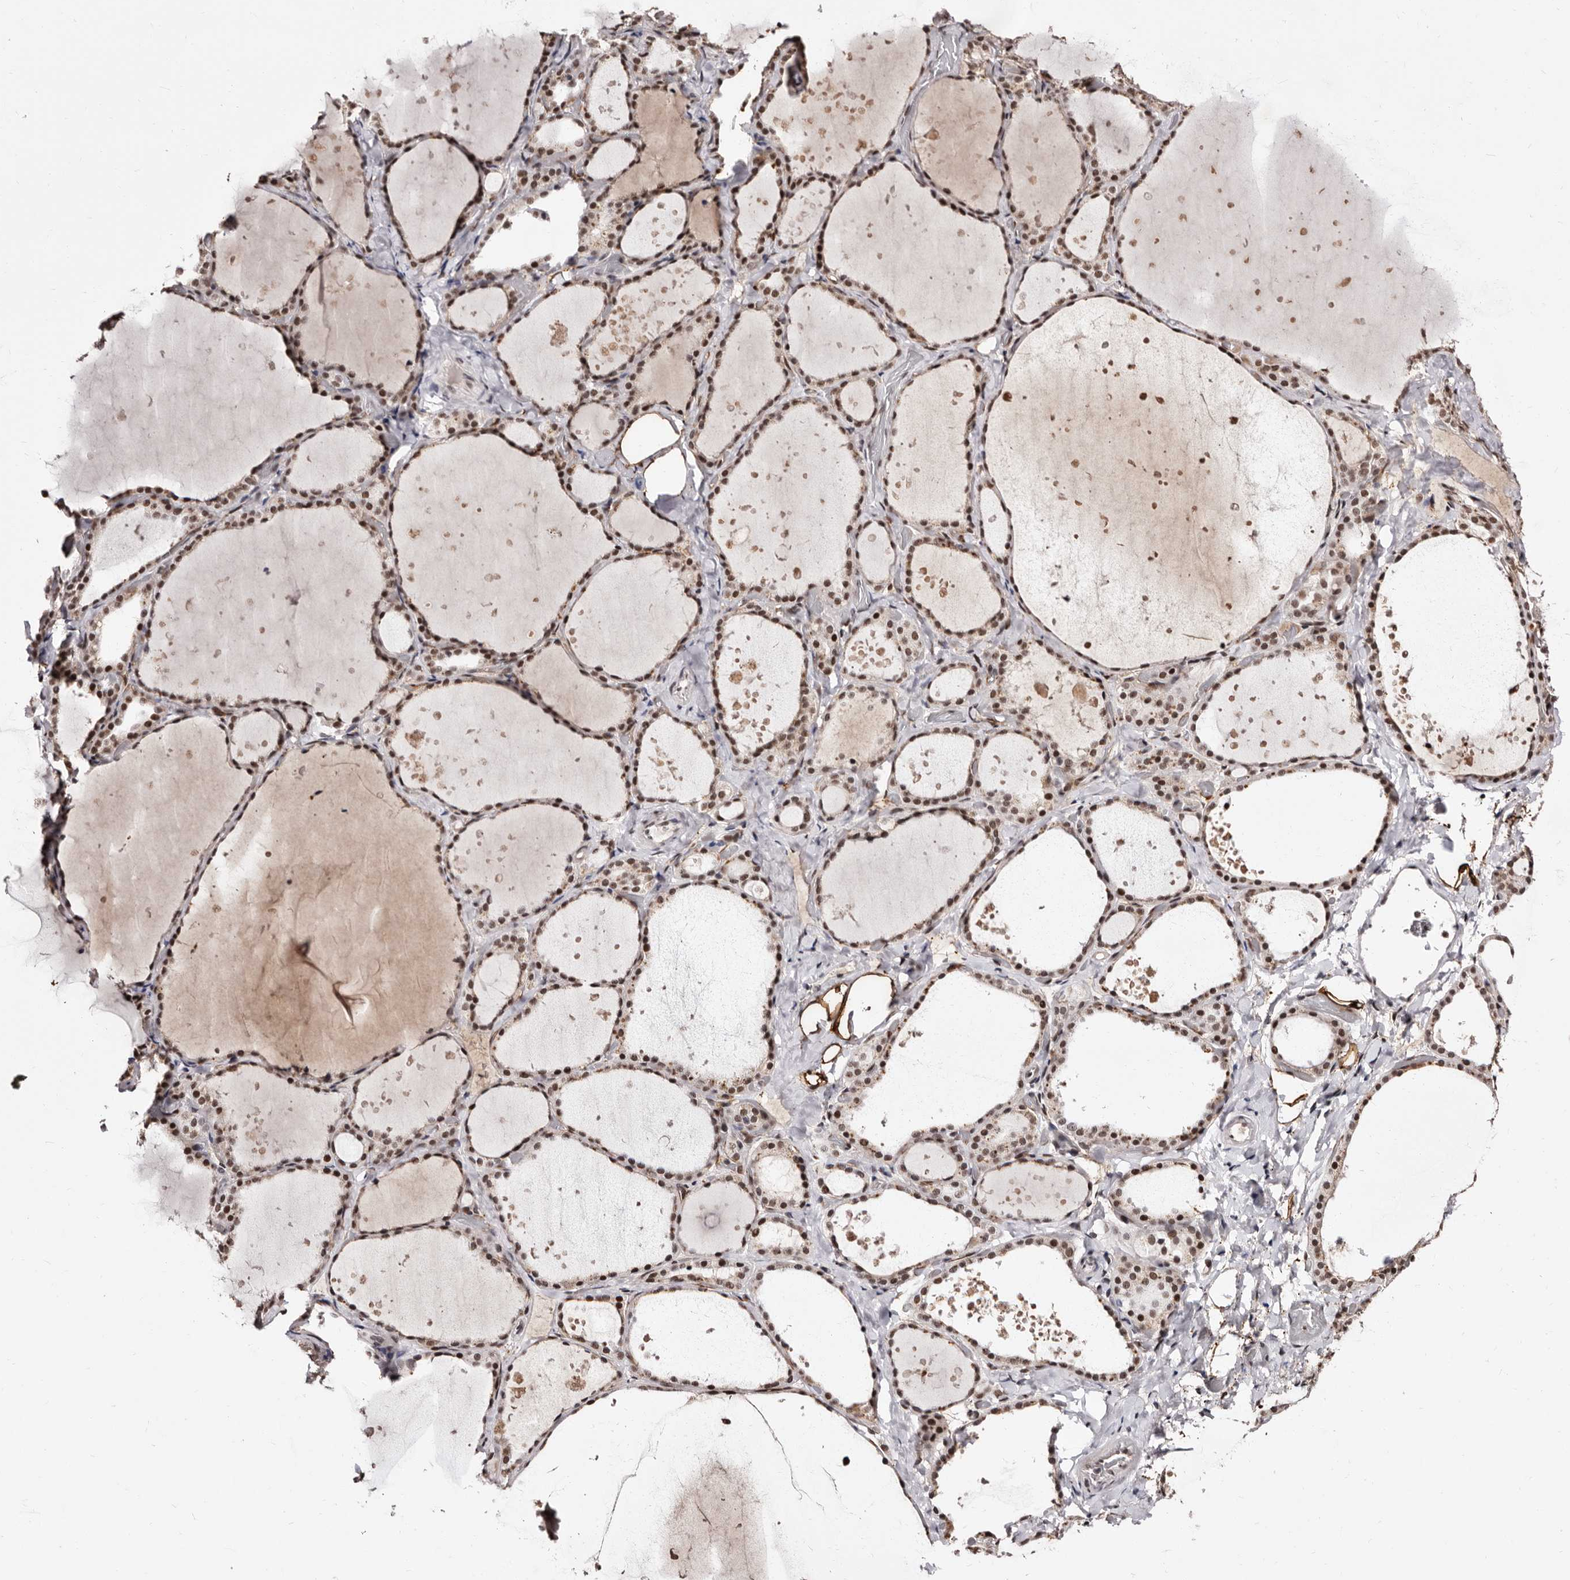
{"staining": {"intensity": "strong", "quantity": ">75%", "location": "nuclear"}, "tissue": "thyroid gland", "cell_type": "Glandular cells", "image_type": "normal", "snomed": [{"axis": "morphology", "description": "Normal tissue, NOS"}, {"axis": "topography", "description": "Thyroid gland"}], "caption": "The histopathology image shows staining of unremarkable thyroid gland, revealing strong nuclear protein expression (brown color) within glandular cells.", "gene": "ANAPC11", "patient": {"sex": "female", "age": 44}}